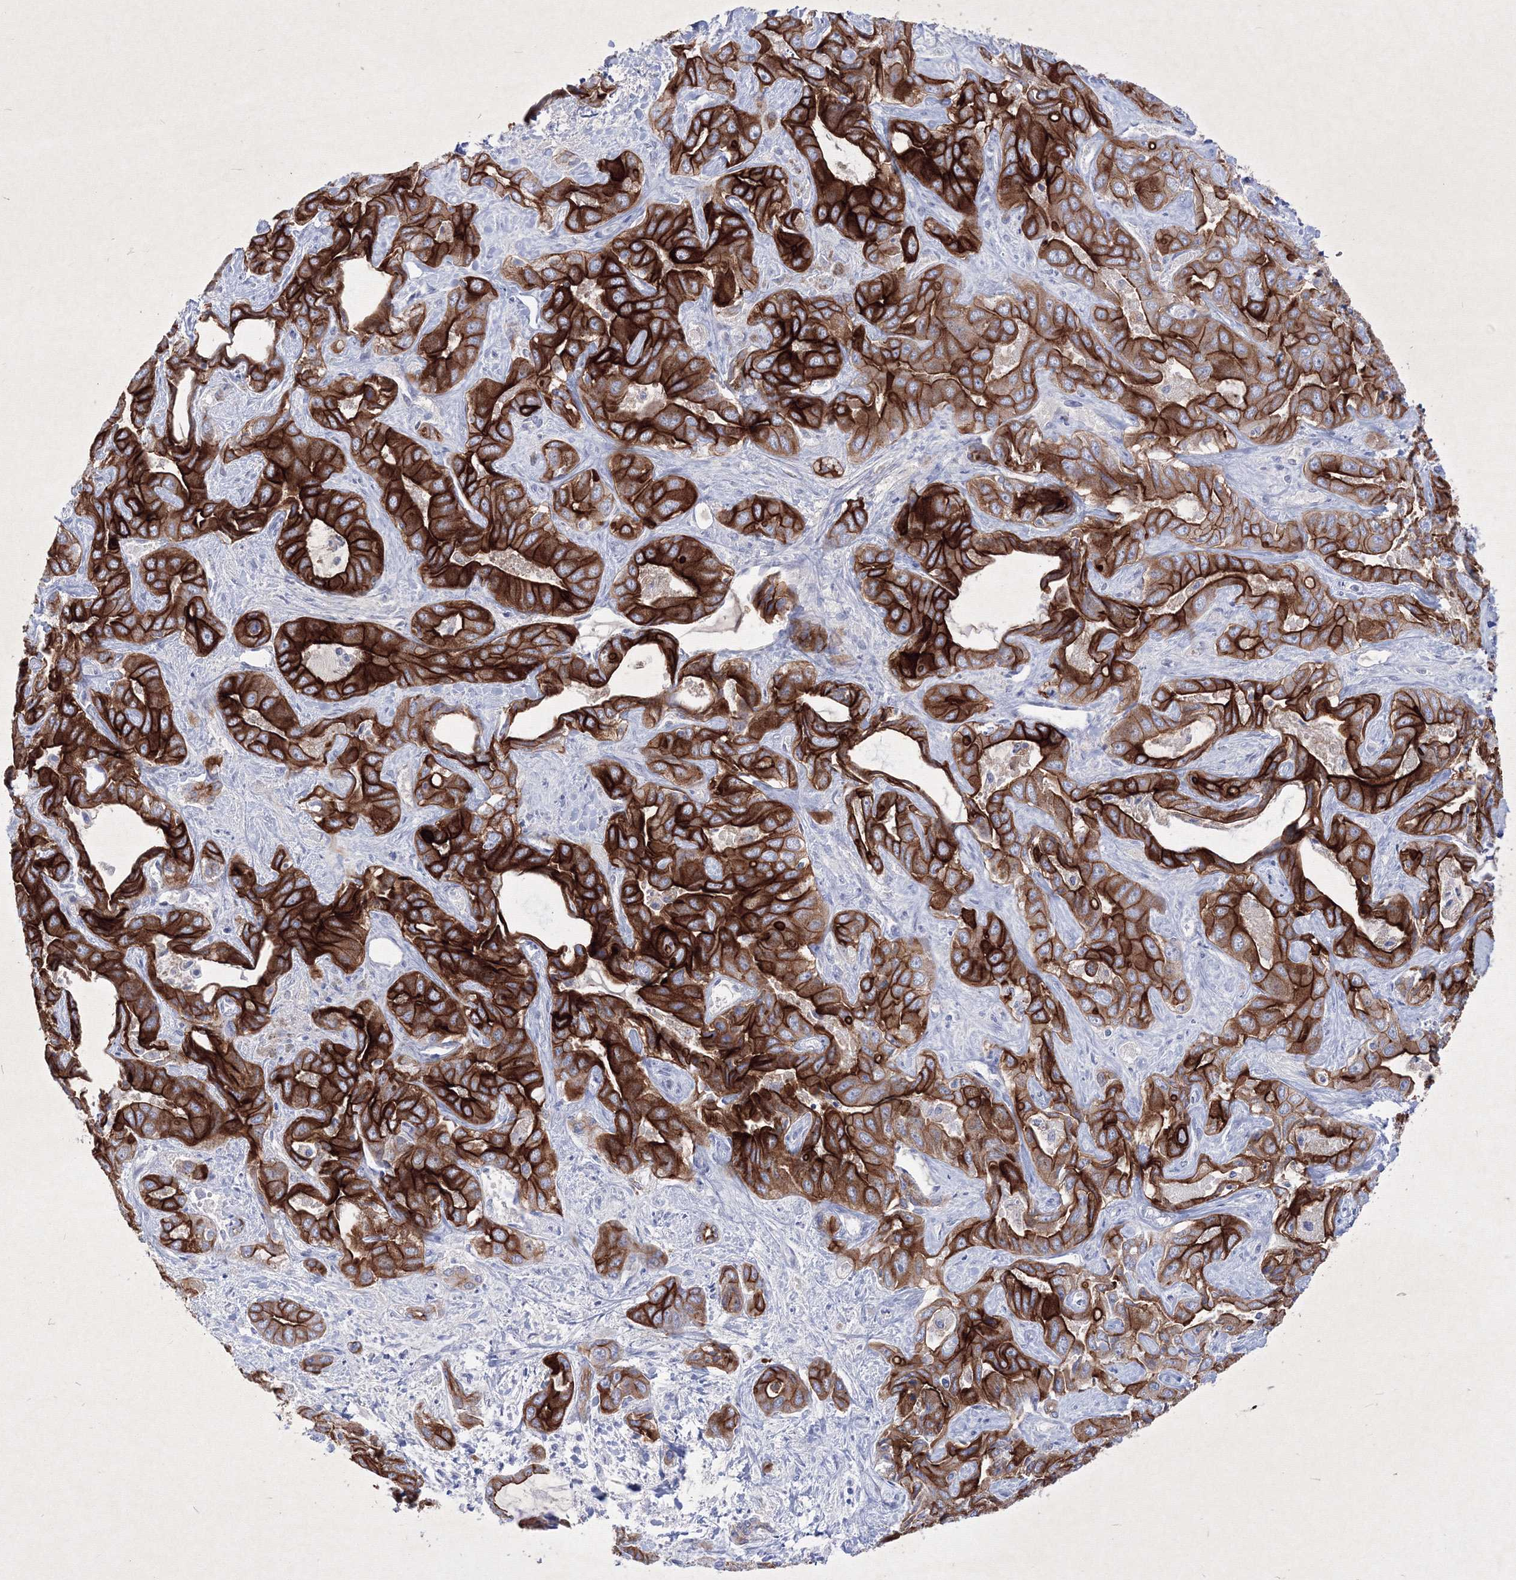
{"staining": {"intensity": "strong", "quantity": ">75%", "location": "cytoplasmic/membranous"}, "tissue": "liver cancer", "cell_type": "Tumor cells", "image_type": "cancer", "snomed": [{"axis": "morphology", "description": "Cholangiocarcinoma"}, {"axis": "topography", "description": "Liver"}], "caption": "Approximately >75% of tumor cells in liver cancer (cholangiocarcinoma) display strong cytoplasmic/membranous protein staining as visualized by brown immunohistochemical staining.", "gene": "TMEM139", "patient": {"sex": "female", "age": 52}}